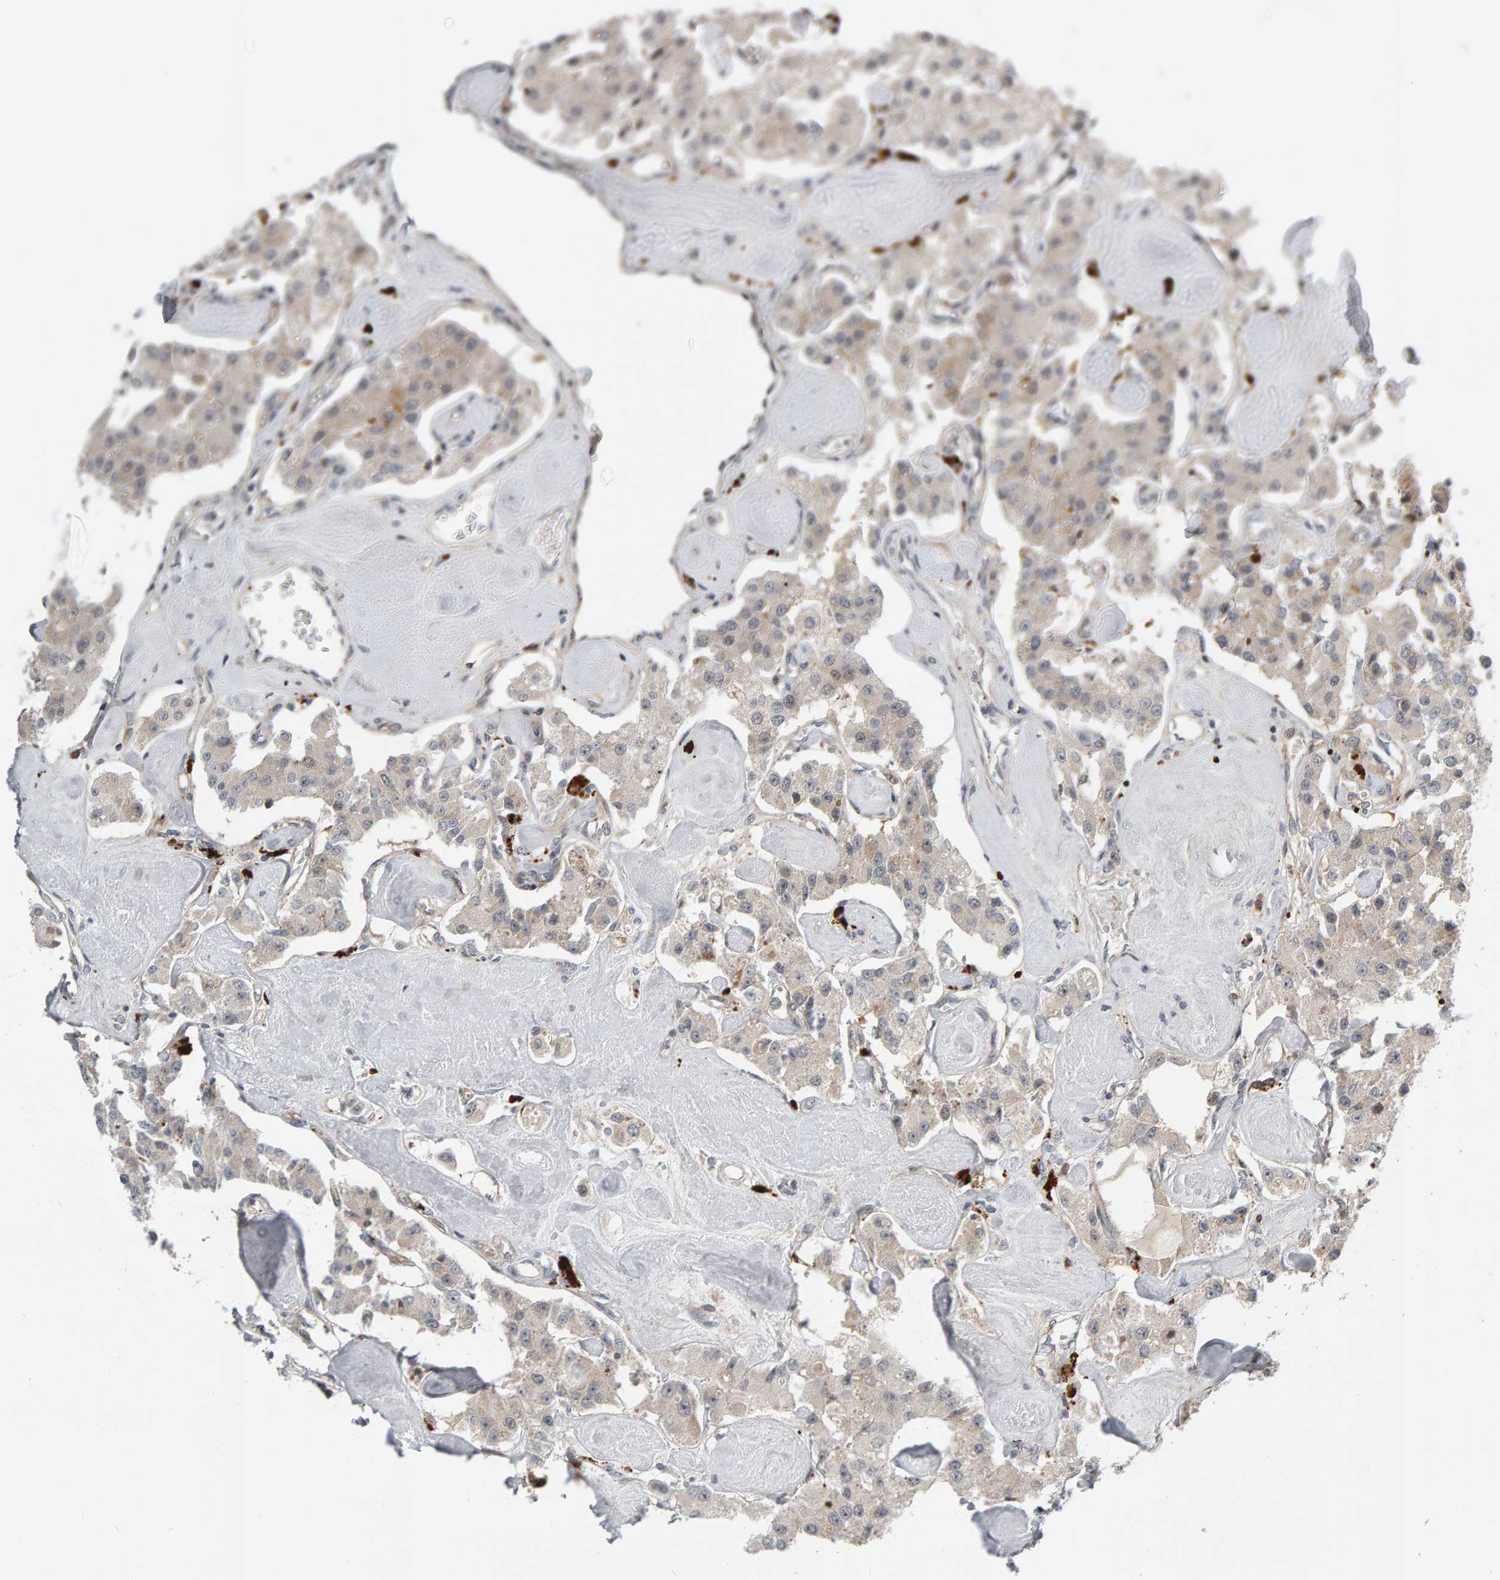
{"staining": {"intensity": "weak", "quantity": "25%-75%", "location": "cytoplasmic/membranous"}, "tissue": "carcinoid", "cell_type": "Tumor cells", "image_type": "cancer", "snomed": [{"axis": "morphology", "description": "Carcinoid, malignant, NOS"}, {"axis": "topography", "description": "Pancreas"}], "caption": "Protein analysis of malignant carcinoid tissue demonstrates weak cytoplasmic/membranous positivity in about 25%-75% of tumor cells. (DAB (3,3'-diaminobenzidine) = brown stain, brightfield microscopy at high magnification).", "gene": "ZNF160", "patient": {"sex": "male", "age": 41}}